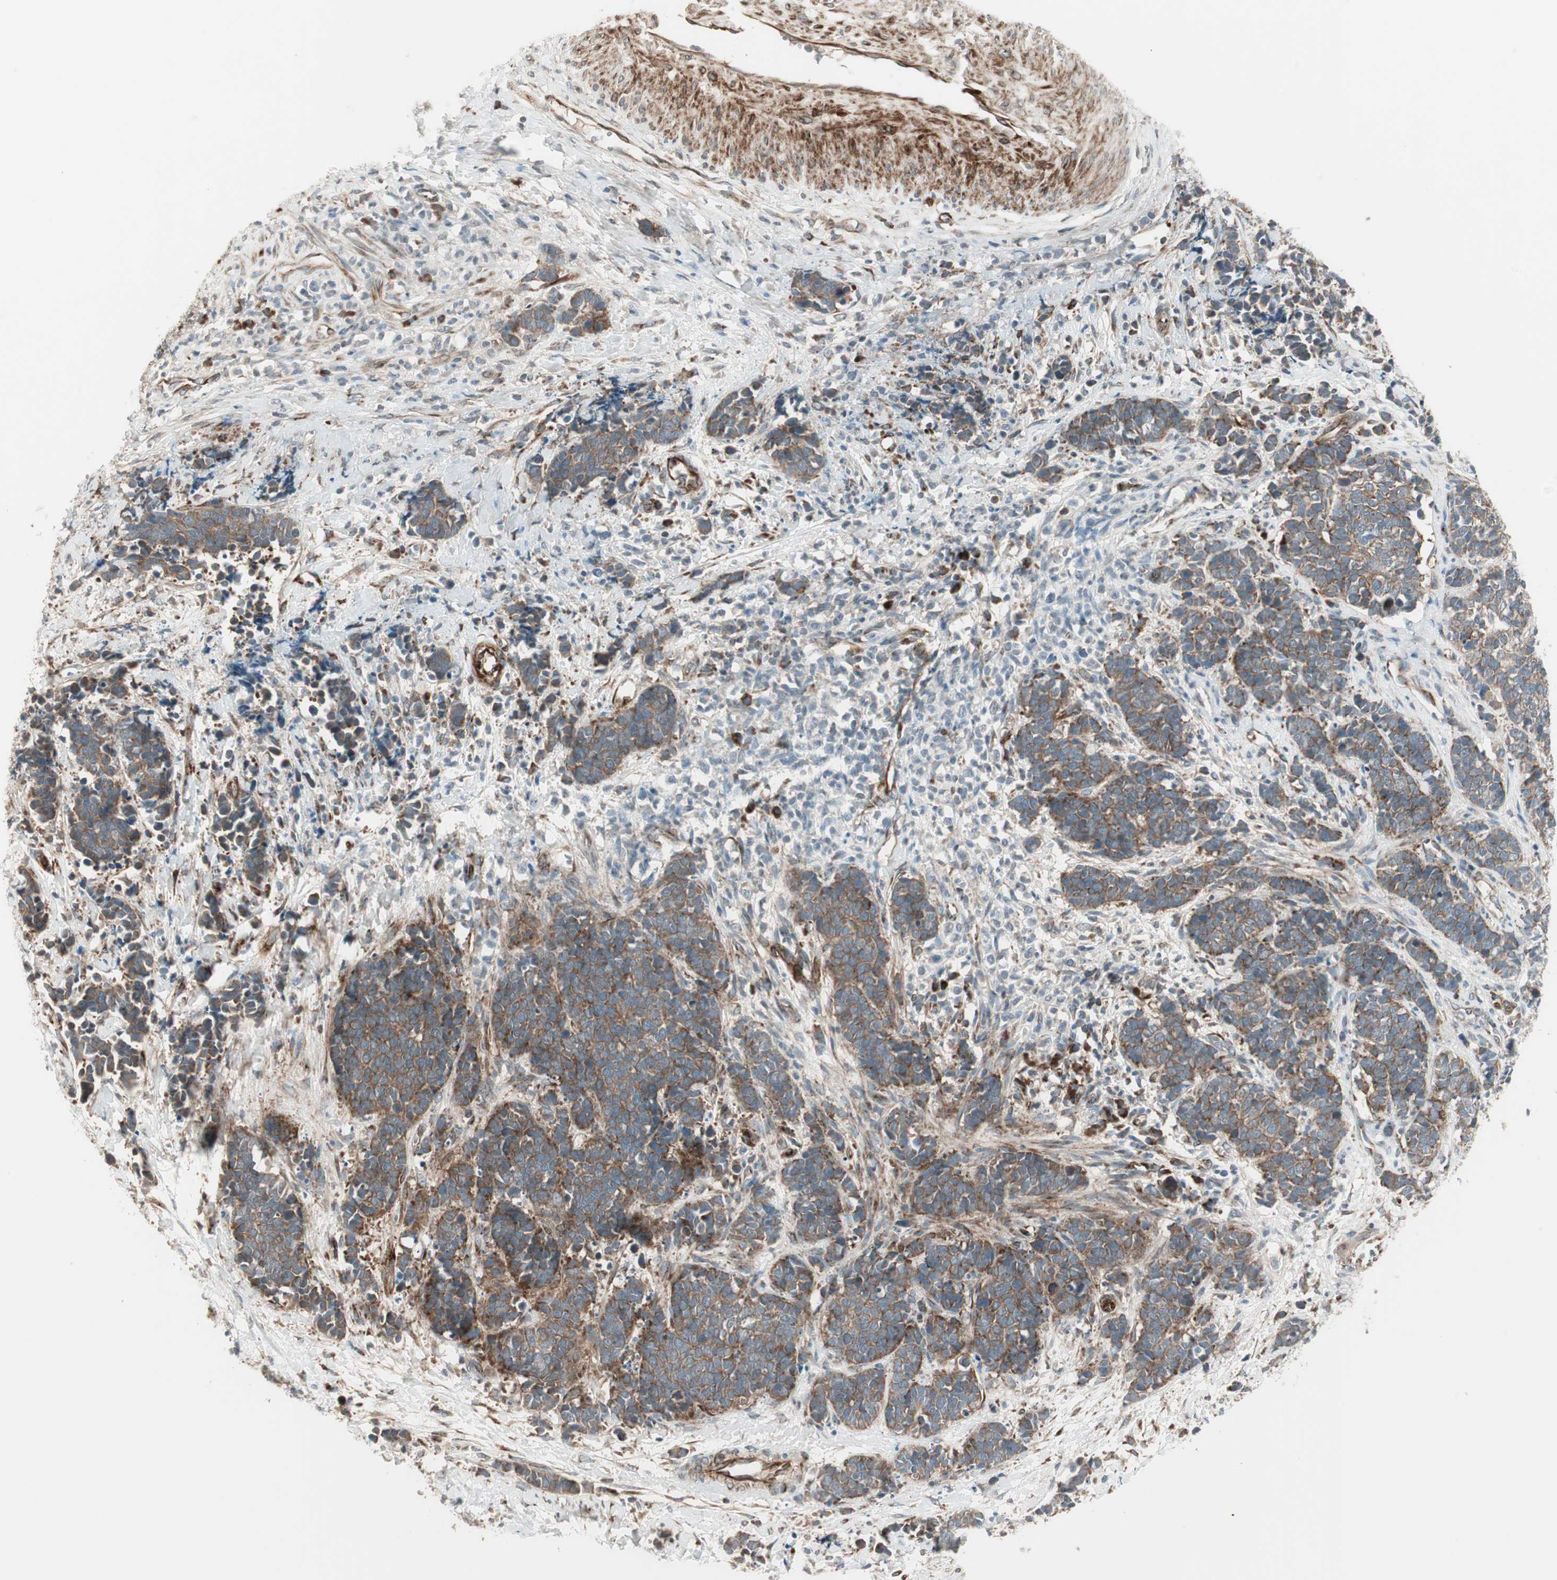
{"staining": {"intensity": "moderate", "quantity": ">75%", "location": "cytoplasmic/membranous"}, "tissue": "cervical cancer", "cell_type": "Tumor cells", "image_type": "cancer", "snomed": [{"axis": "morphology", "description": "Squamous cell carcinoma, NOS"}, {"axis": "topography", "description": "Cervix"}], "caption": "DAB immunohistochemical staining of cervical squamous cell carcinoma displays moderate cytoplasmic/membranous protein expression in about >75% of tumor cells. (DAB IHC with brightfield microscopy, high magnification).", "gene": "PPP2R5E", "patient": {"sex": "female", "age": 35}}